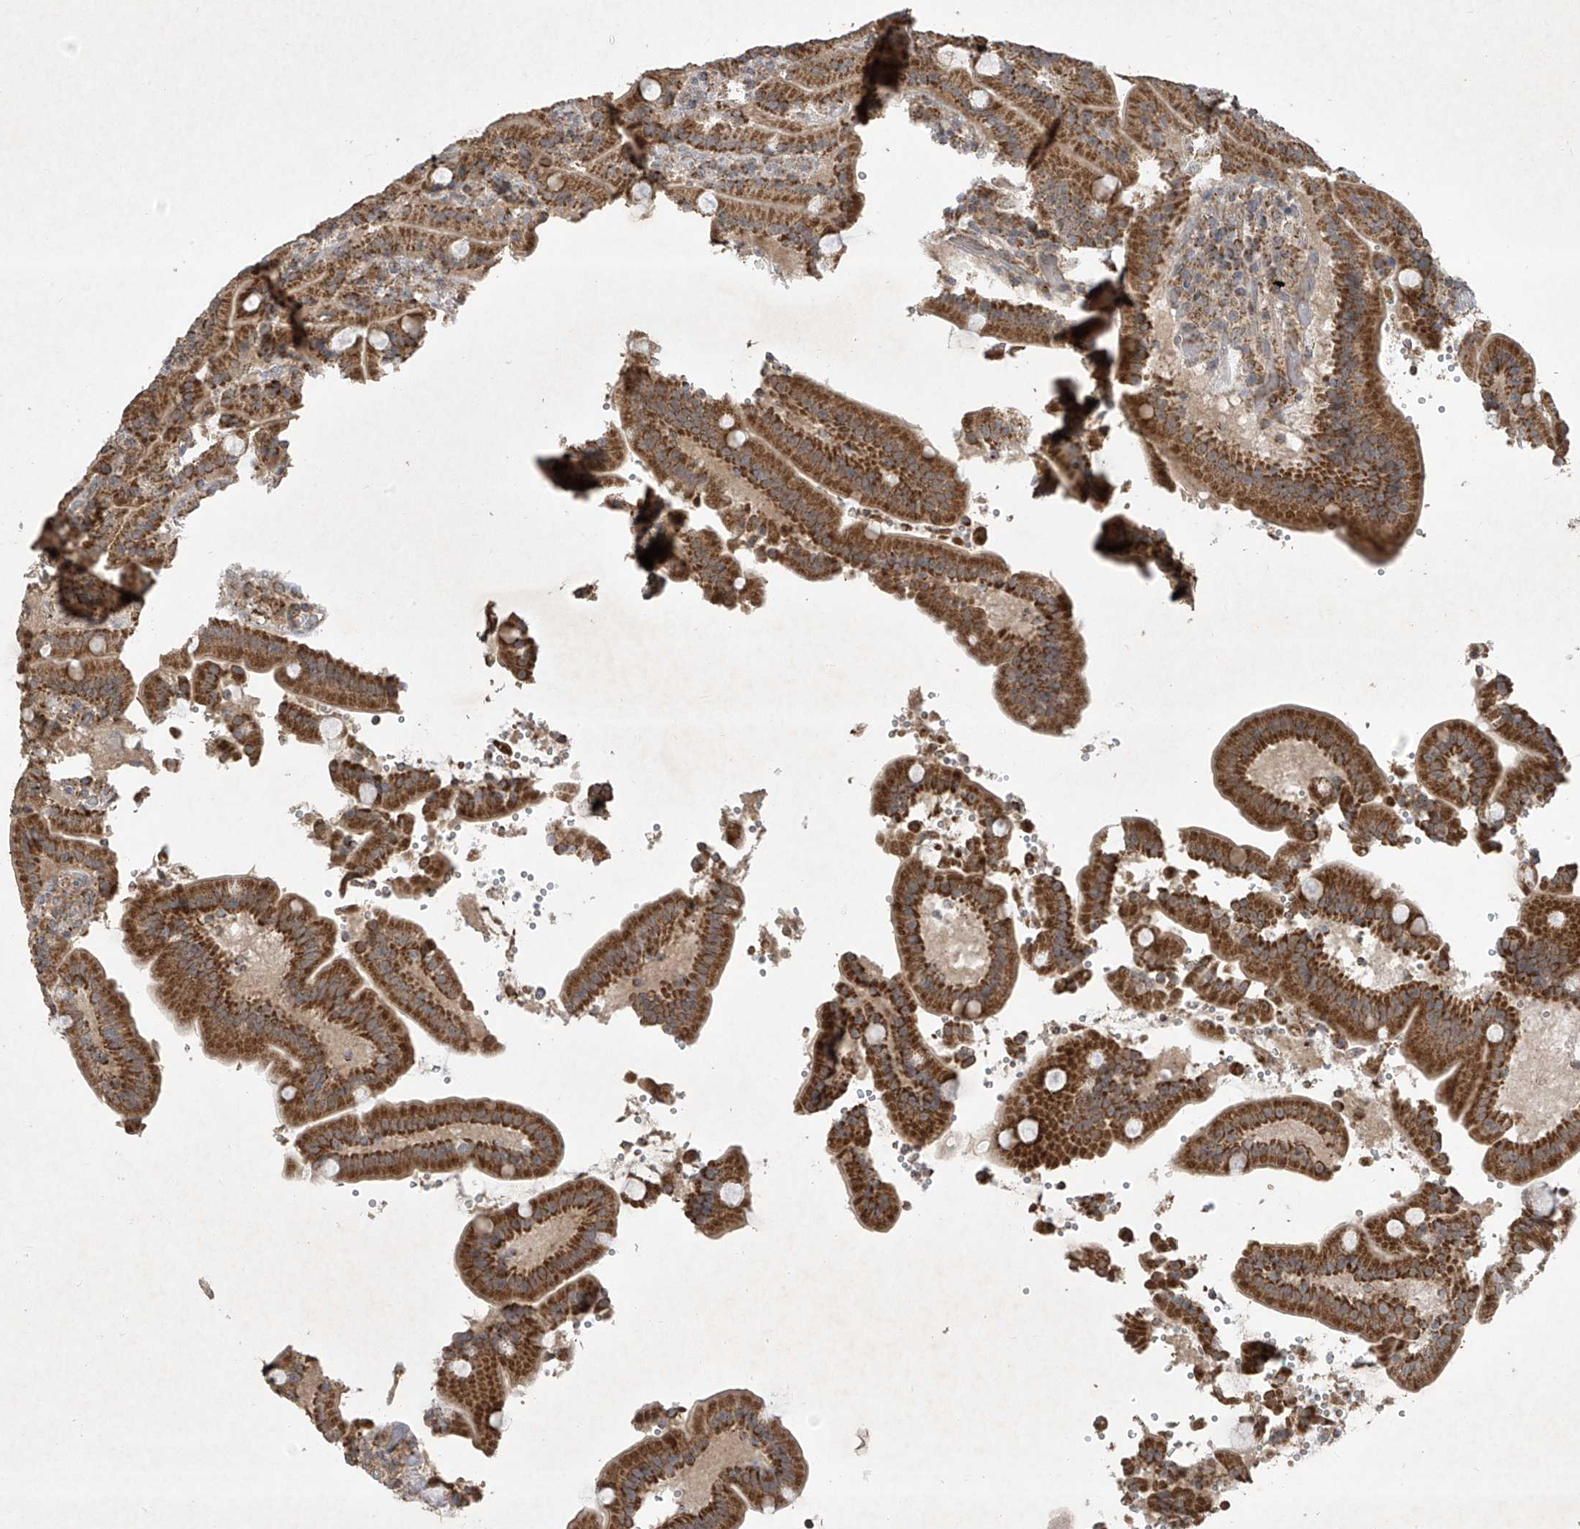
{"staining": {"intensity": "strong", "quantity": ">75%", "location": "cytoplasmic/membranous"}, "tissue": "duodenum", "cell_type": "Glandular cells", "image_type": "normal", "snomed": [{"axis": "morphology", "description": "Normal tissue, NOS"}, {"axis": "topography", "description": "Duodenum"}], "caption": "Immunohistochemical staining of unremarkable human duodenum demonstrates strong cytoplasmic/membranous protein expression in approximately >75% of glandular cells. Nuclei are stained in blue.", "gene": "UQCC1", "patient": {"sex": "female", "age": 62}}